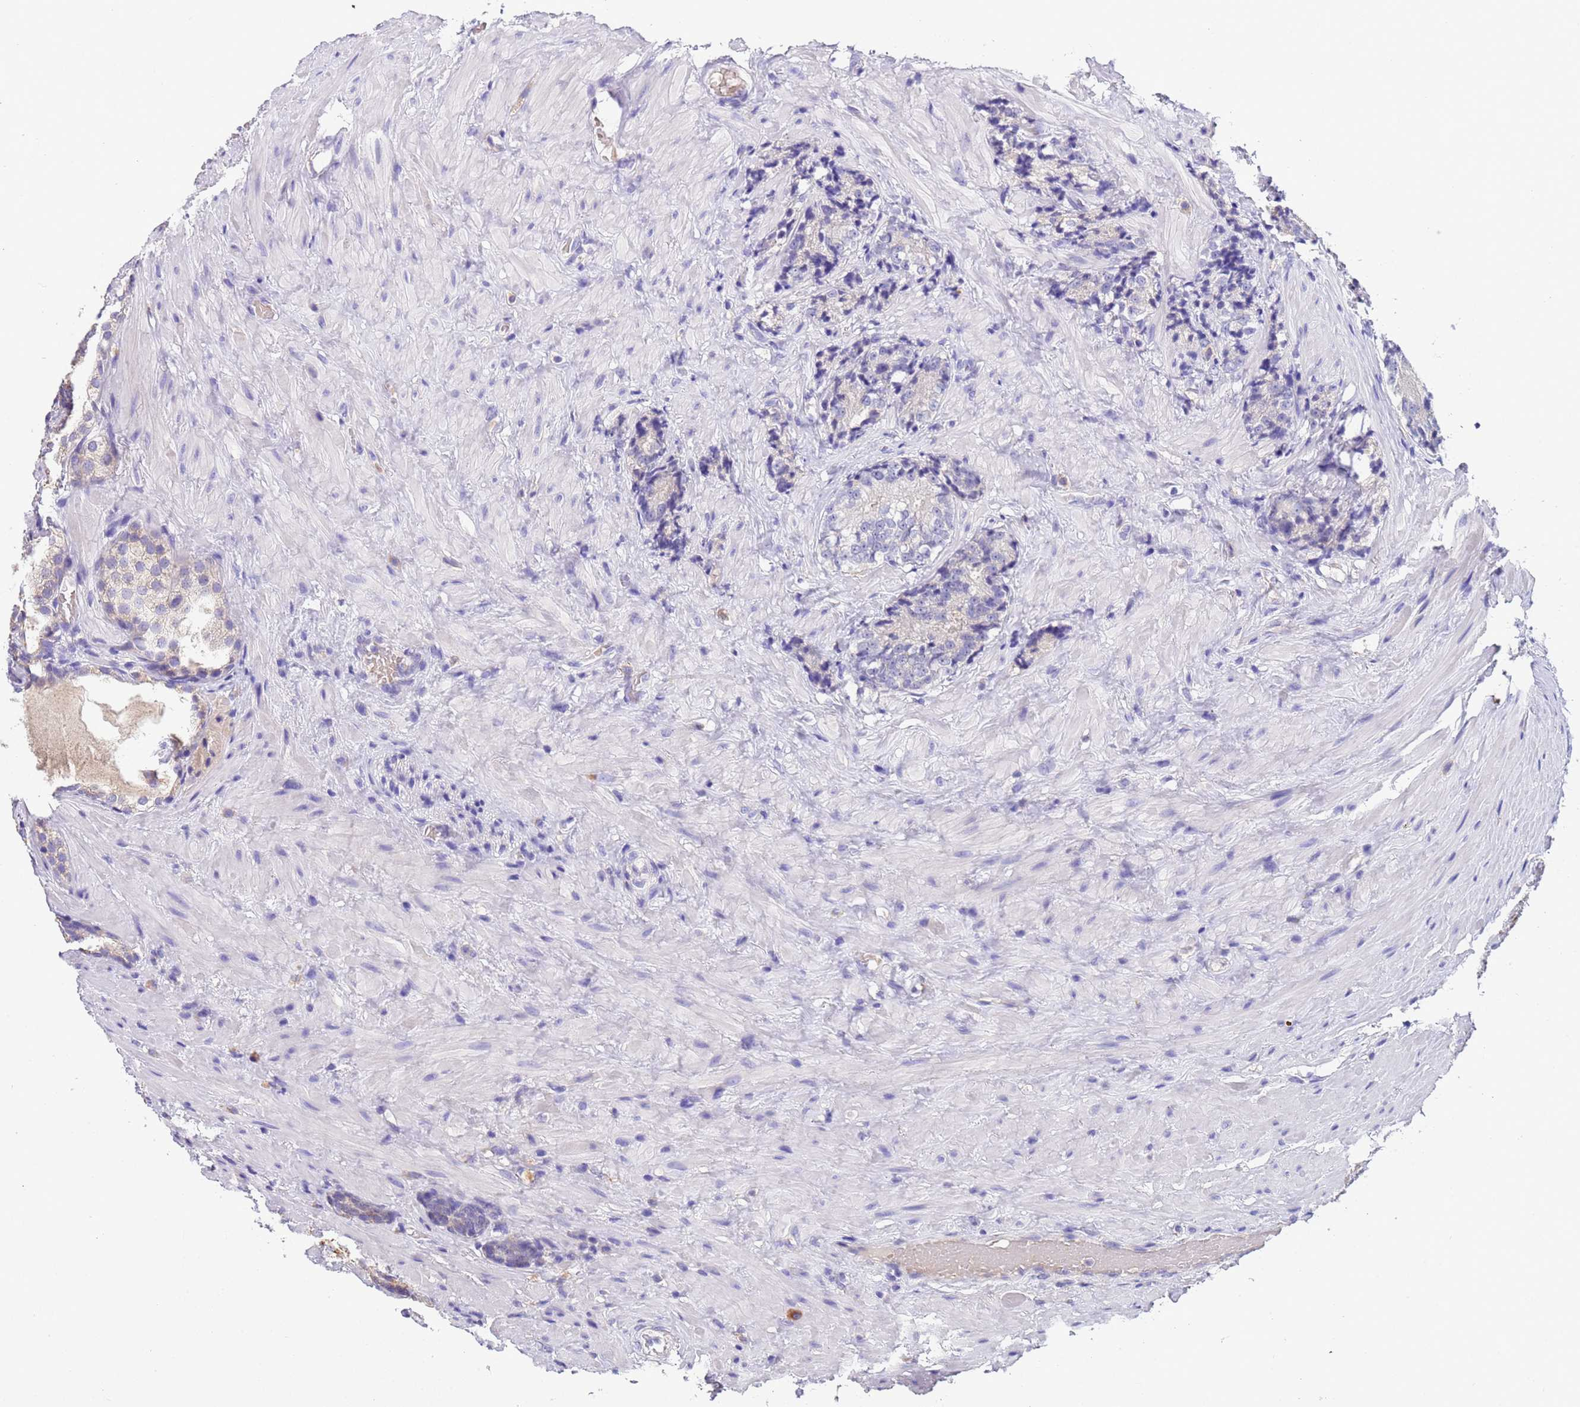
{"staining": {"intensity": "negative", "quantity": "none", "location": "none"}, "tissue": "prostate cancer", "cell_type": "Tumor cells", "image_type": "cancer", "snomed": [{"axis": "morphology", "description": "Adenocarcinoma, High grade"}, {"axis": "topography", "description": "Prostate"}], "caption": "Tumor cells are negative for protein expression in human prostate cancer.", "gene": "SLC24A3", "patient": {"sex": "male", "age": 69}}